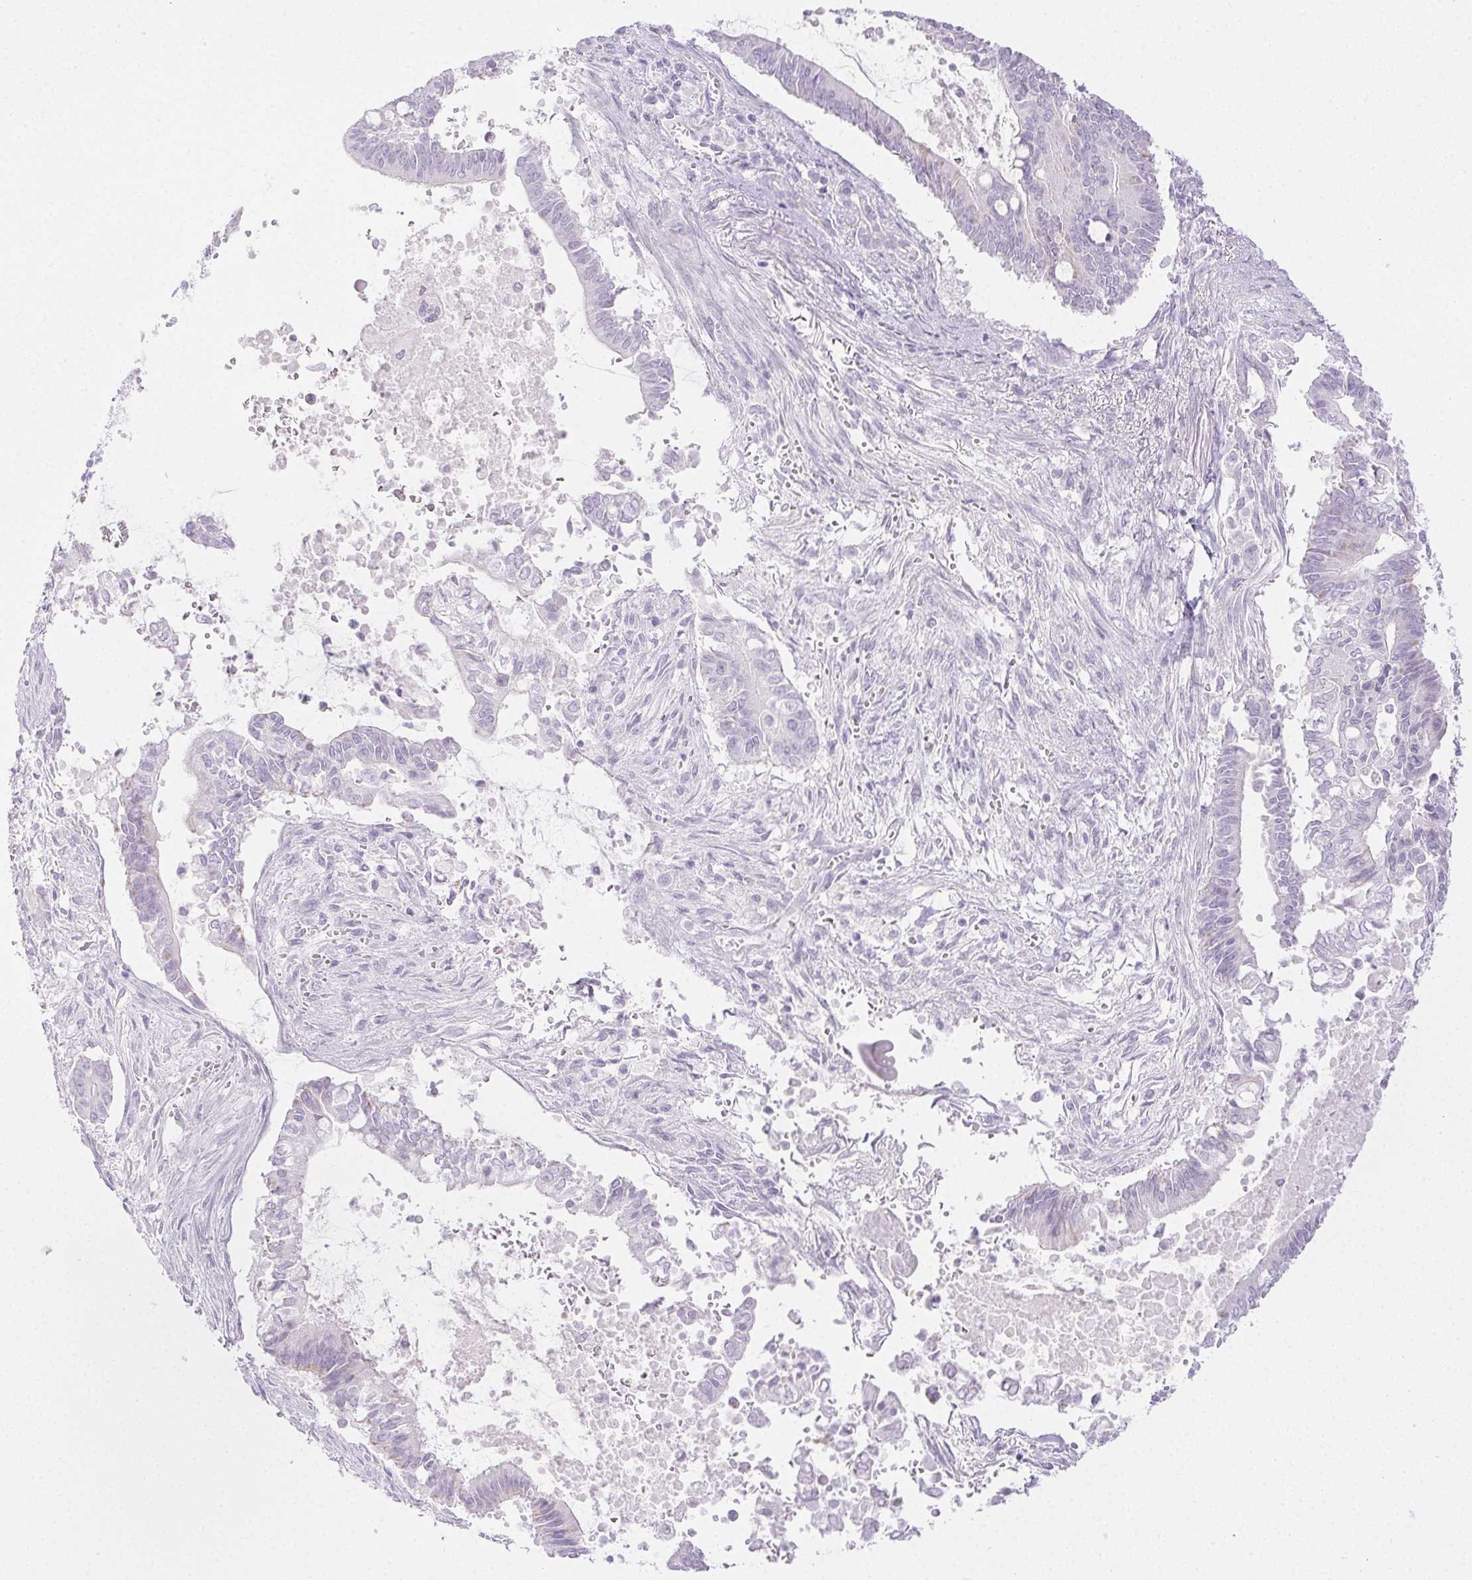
{"staining": {"intensity": "negative", "quantity": "none", "location": "none"}, "tissue": "pancreatic cancer", "cell_type": "Tumor cells", "image_type": "cancer", "snomed": [{"axis": "morphology", "description": "Adenocarcinoma, NOS"}, {"axis": "topography", "description": "Pancreas"}], "caption": "Photomicrograph shows no significant protein positivity in tumor cells of pancreatic adenocarcinoma. (DAB (3,3'-diaminobenzidine) IHC with hematoxylin counter stain).", "gene": "PI3", "patient": {"sex": "male", "age": 68}}